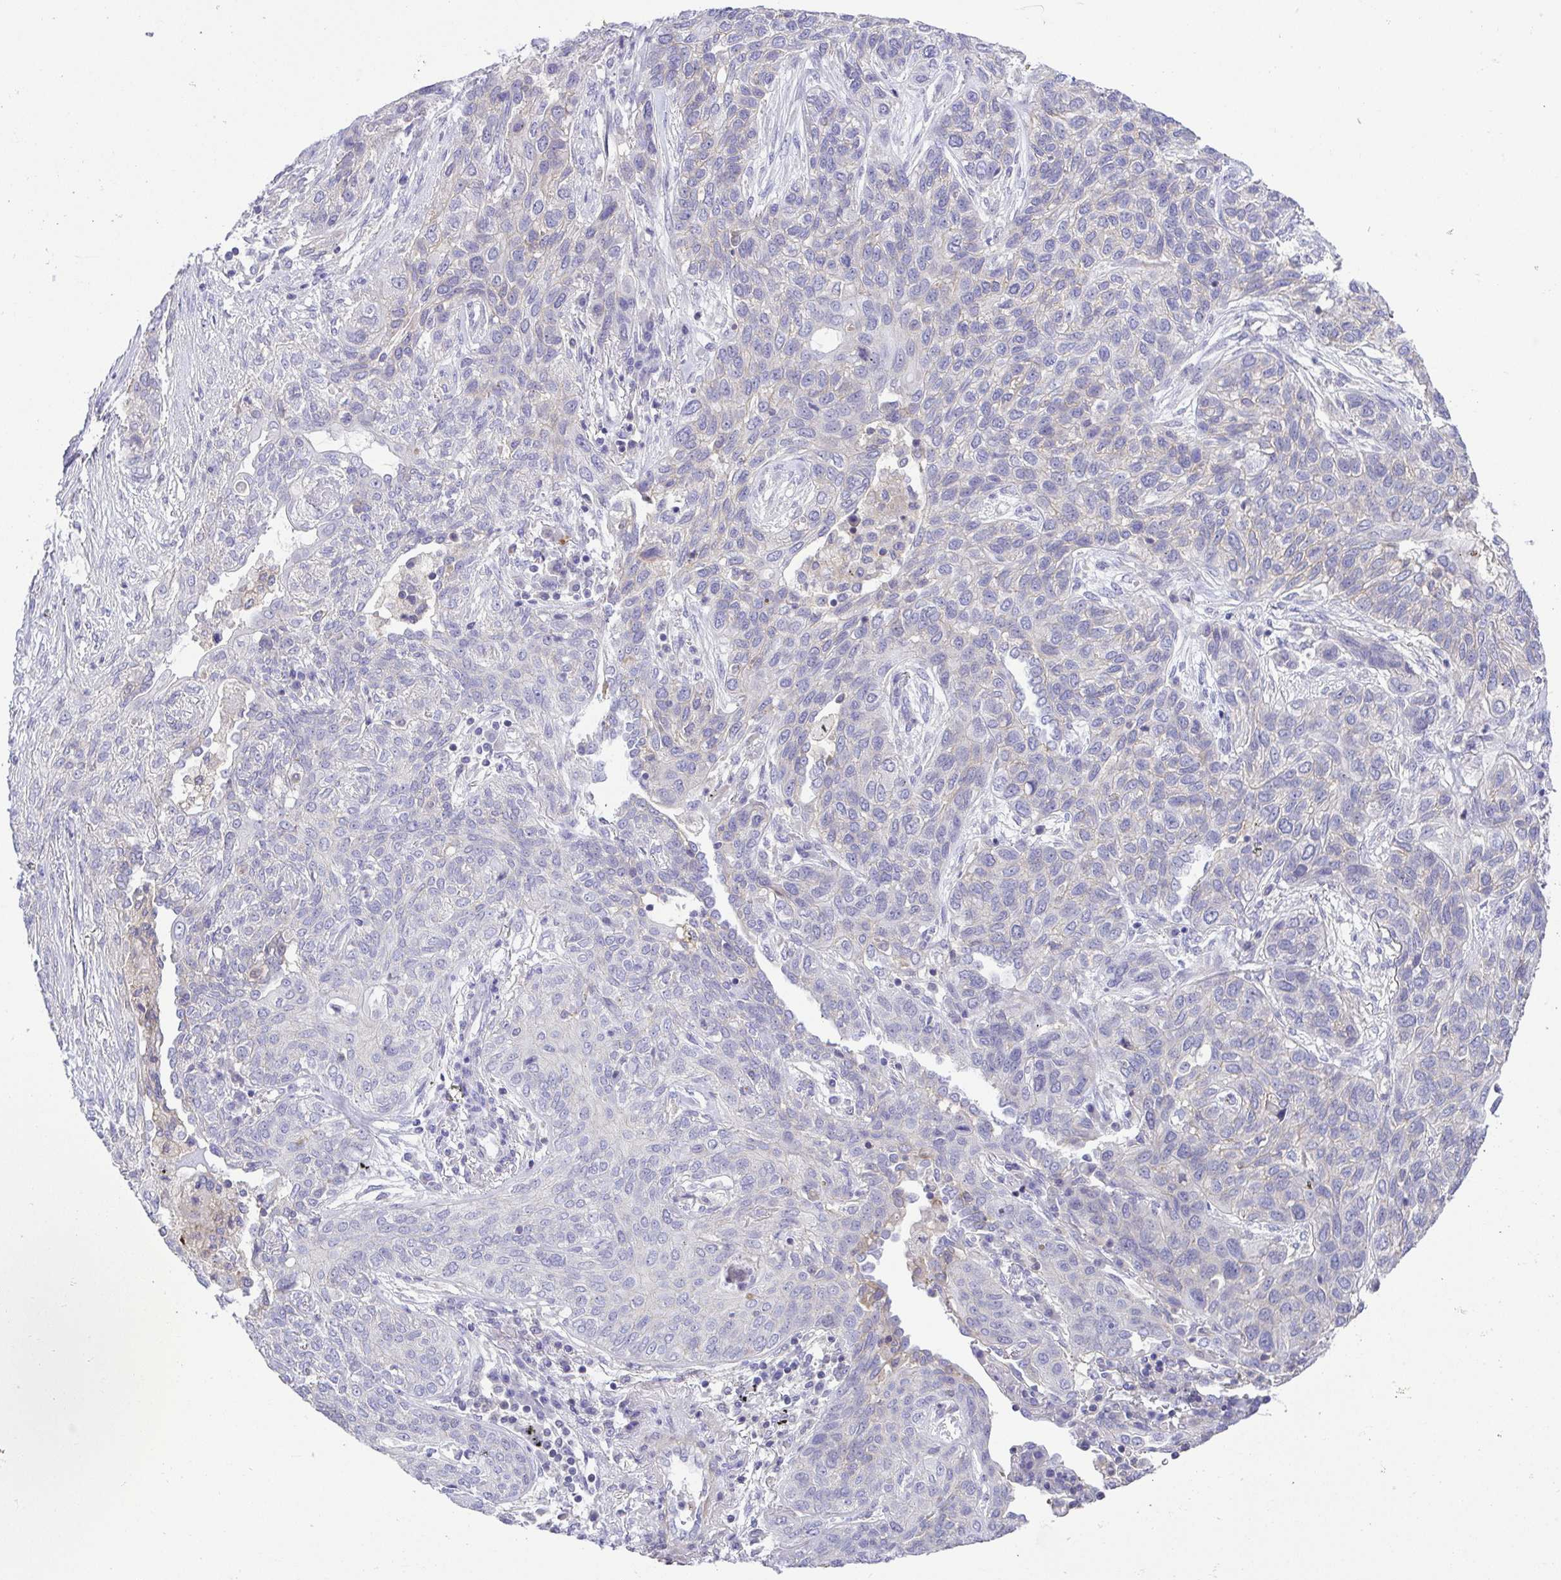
{"staining": {"intensity": "negative", "quantity": "none", "location": "none"}, "tissue": "lung cancer", "cell_type": "Tumor cells", "image_type": "cancer", "snomed": [{"axis": "morphology", "description": "Squamous cell carcinoma, NOS"}, {"axis": "topography", "description": "Lung"}], "caption": "Histopathology image shows no significant protein expression in tumor cells of lung cancer.", "gene": "PRR14L", "patient": {"sex": "female", "age": 70}}